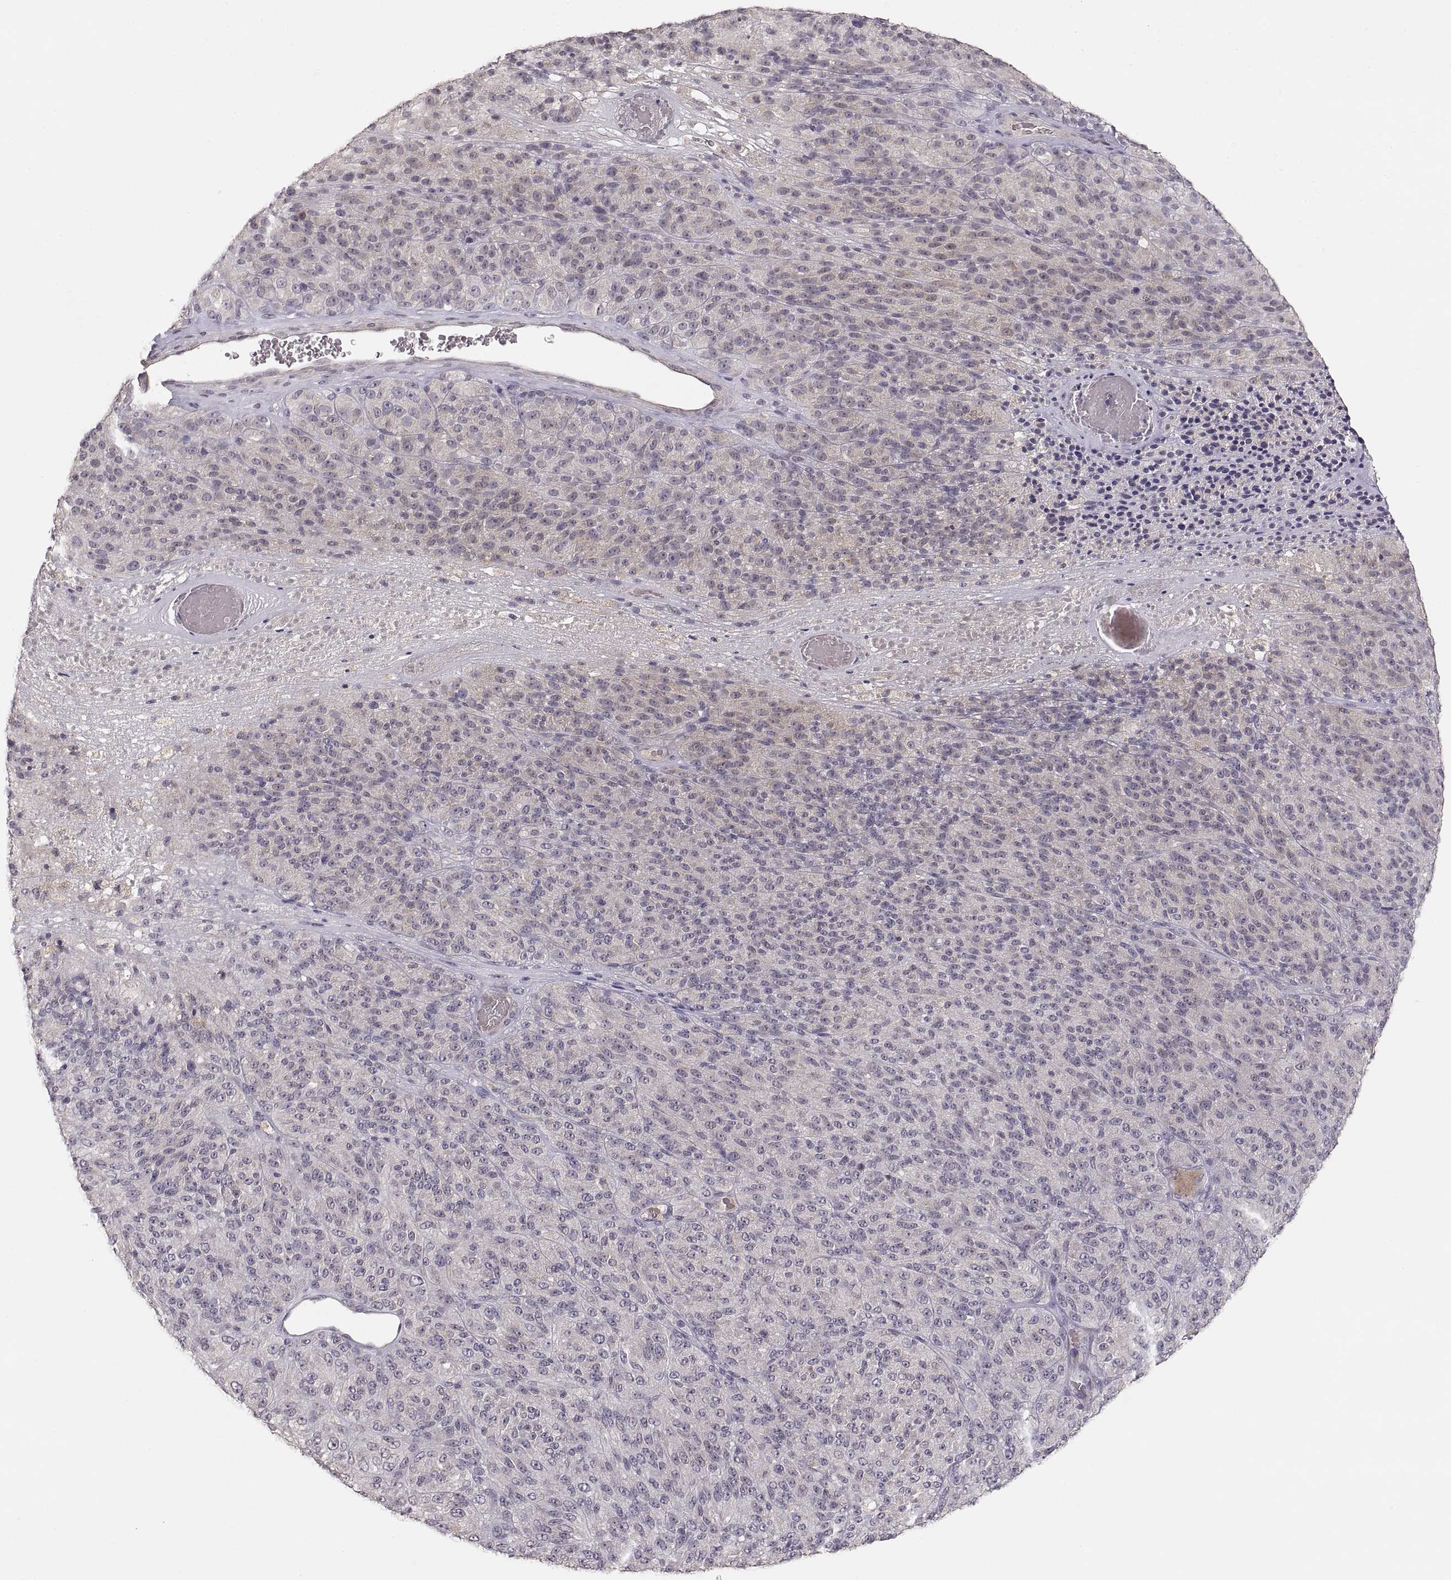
{"staining": {"intensity": "weak", "quantity": "25%-75%", "location": "cytoplasmic/membranous"}, "tissue": "melanoma", "cell_type": "Tumor cells", "image_type": "cancer", "snomed": [{"axis": "morphology", "description": "Malignant melanoma, Metastatic site"}, {"axis": "topography", "description": "Brain"}], "caption": "Protein analysis of malignant melanoma (metastatic site) tissue shows weak cytoplasmic/membranous positivity in about 25%-75% of tumor cells. (Stains: DAB (3,3'-diaminobenzidine) in brown, nuclei in blue, Microscopy: brightfield microscopy at high magnification).", "gene": "LAMC2", "patient": {"sex": "female", "age": 56}}